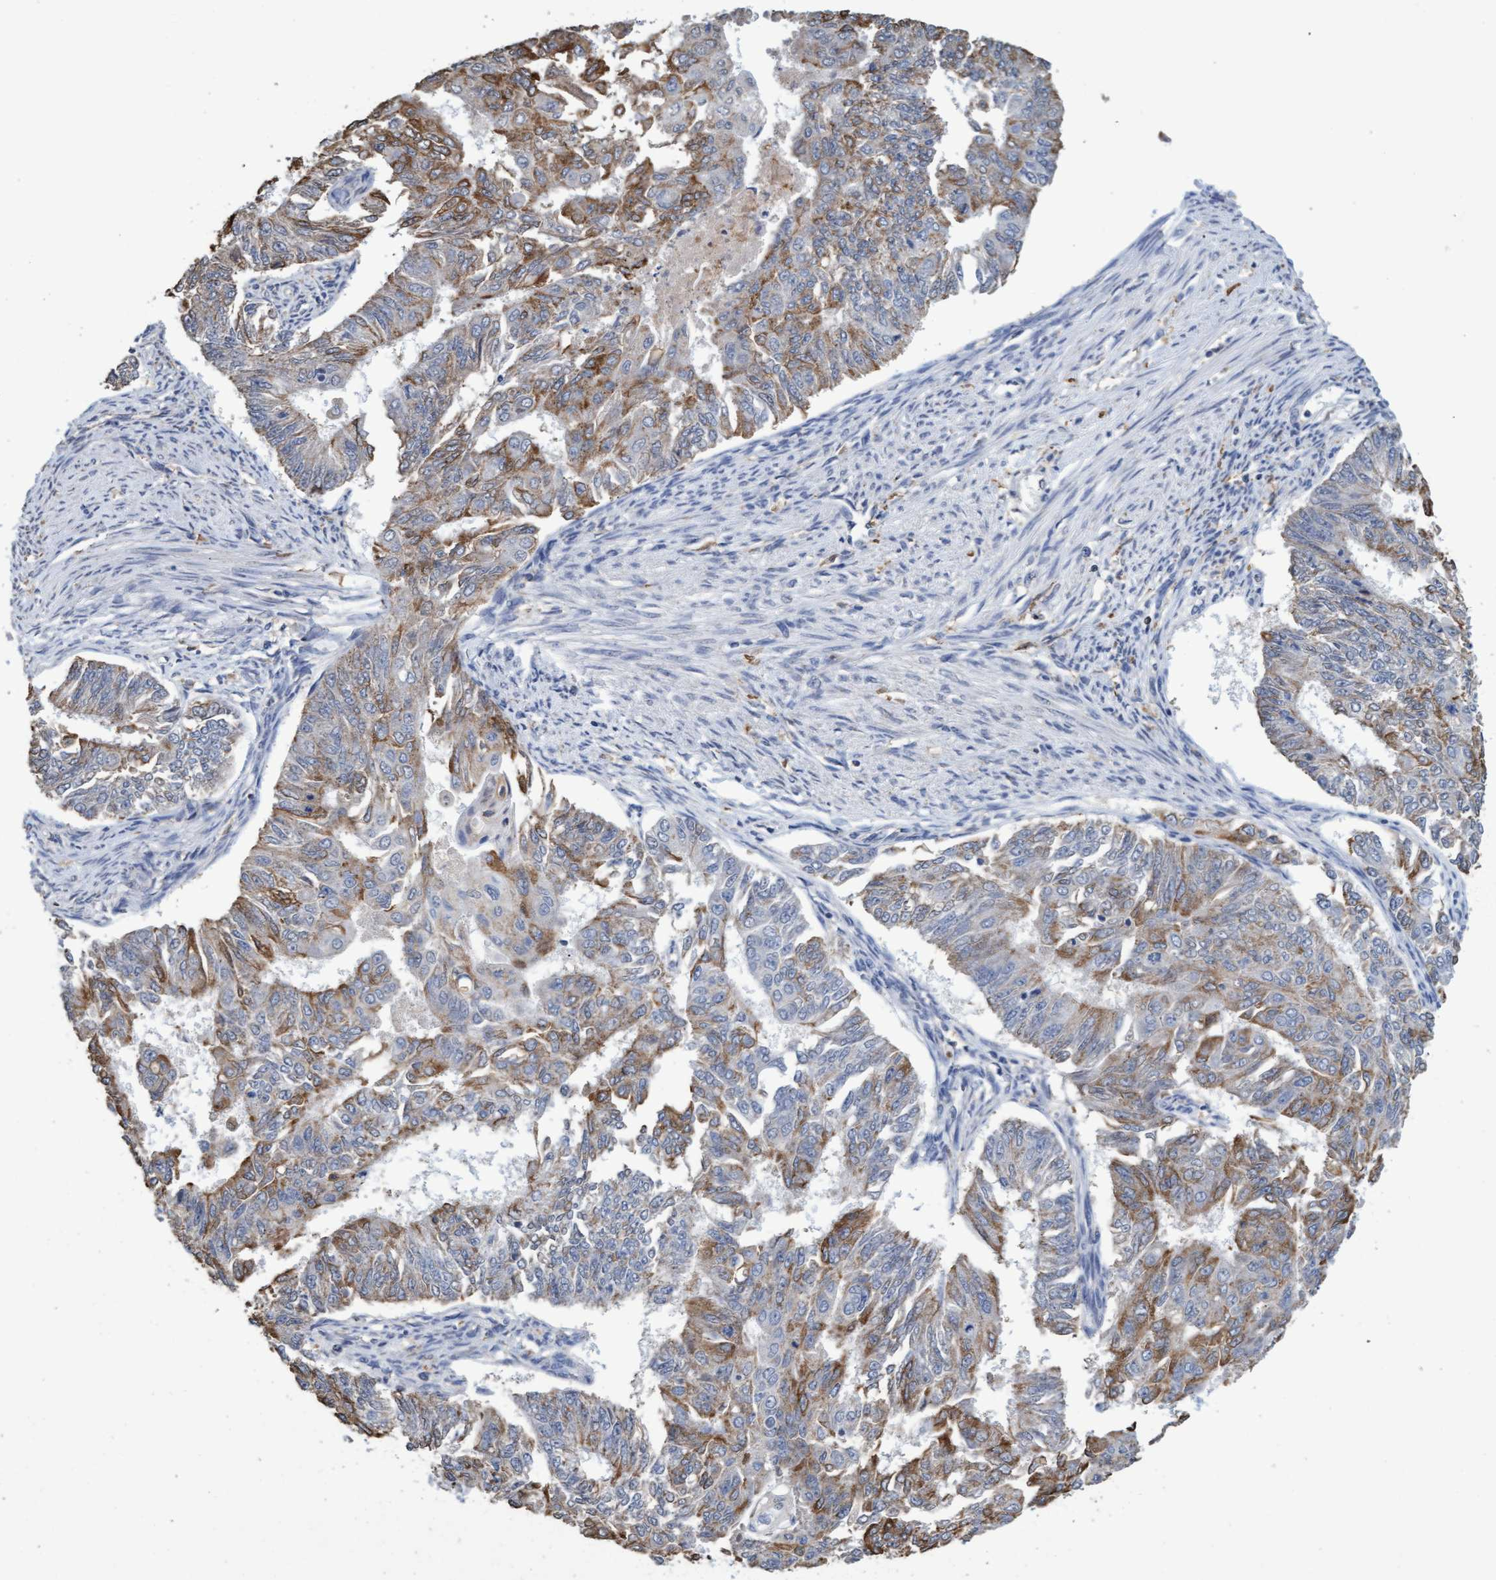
{"staining": {"intensity": "moderate", "quantity": ">75%", "location": "cytoplasmic/membranous"}, "tissue": "endometrial cancer", "cell_type": "Tumor cells", "image_type": "cancer", "snomed": [{"axis": "morphology", "description": "Adenocarcinoma, NOS"}, {"axis": "topography", "description": "Endometrium"}], "caption": "Human endometrial cancer (adenocarcinoma) stained with a brown dye reveals moderate cytoplasmic/membranous positive expression in approximately >75% of tumor cells.", "gene": "GPR39", "patient": {"sex": "female", "age": 32}}